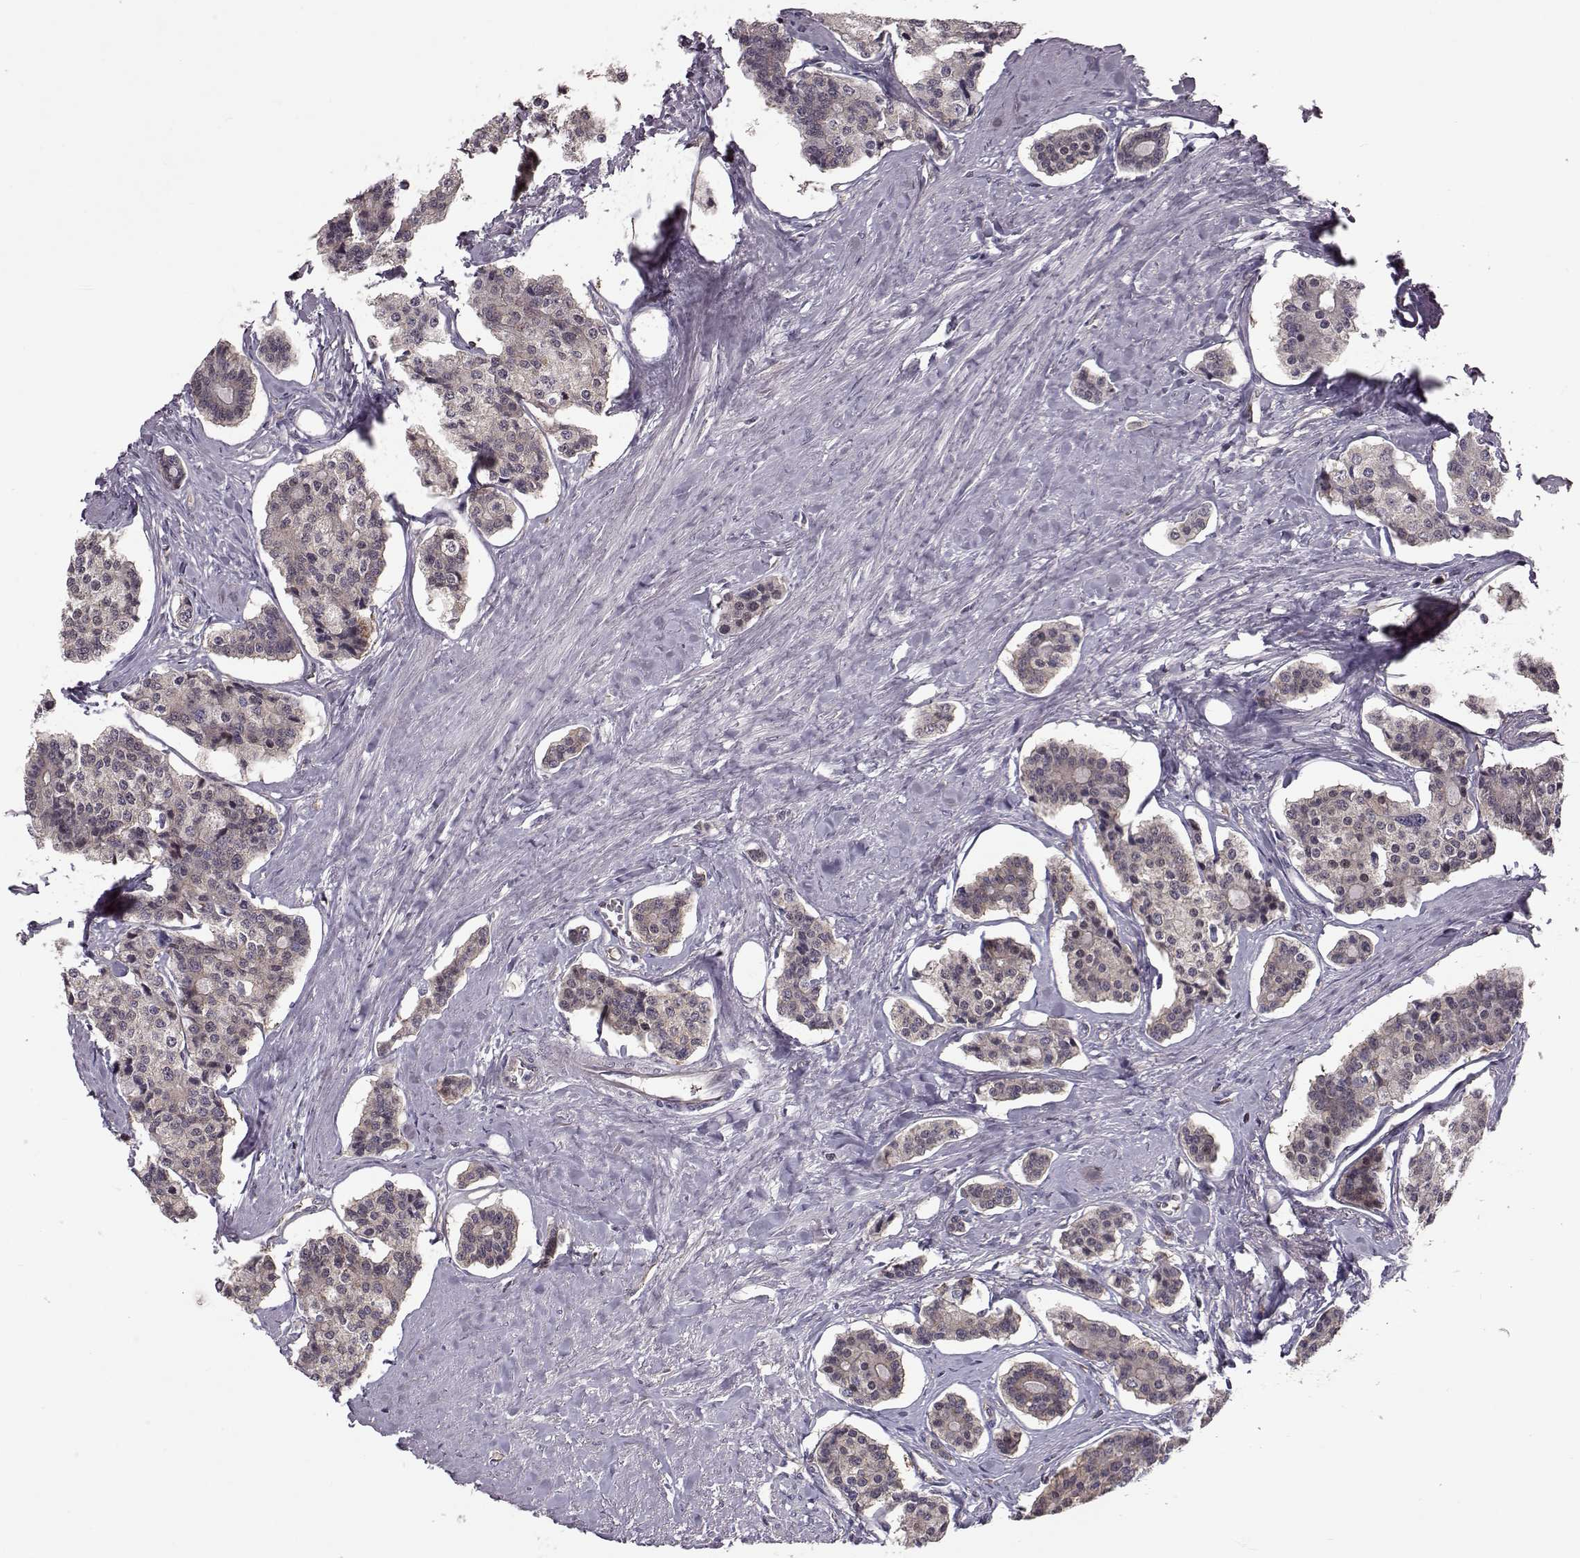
{"staining": {"intensity": "negative", "quantity": "none", "location": "none"}, "tissue": "carcinoid", "cell_type": "Tumor cells", "image_type": "cancer", "snomed": [{"axis": "morphology", "description": "Carcinoid, malignant, NOS"}, {"axis": "topography", "description": "Small intestine"}], "caption": "This is an immunohistochemistry histopathology image of human carcinoid (malignant). There is no staining in tumor cells.", "gene": "RANBP1", "patient": {"sex": "female", "age": 65}}